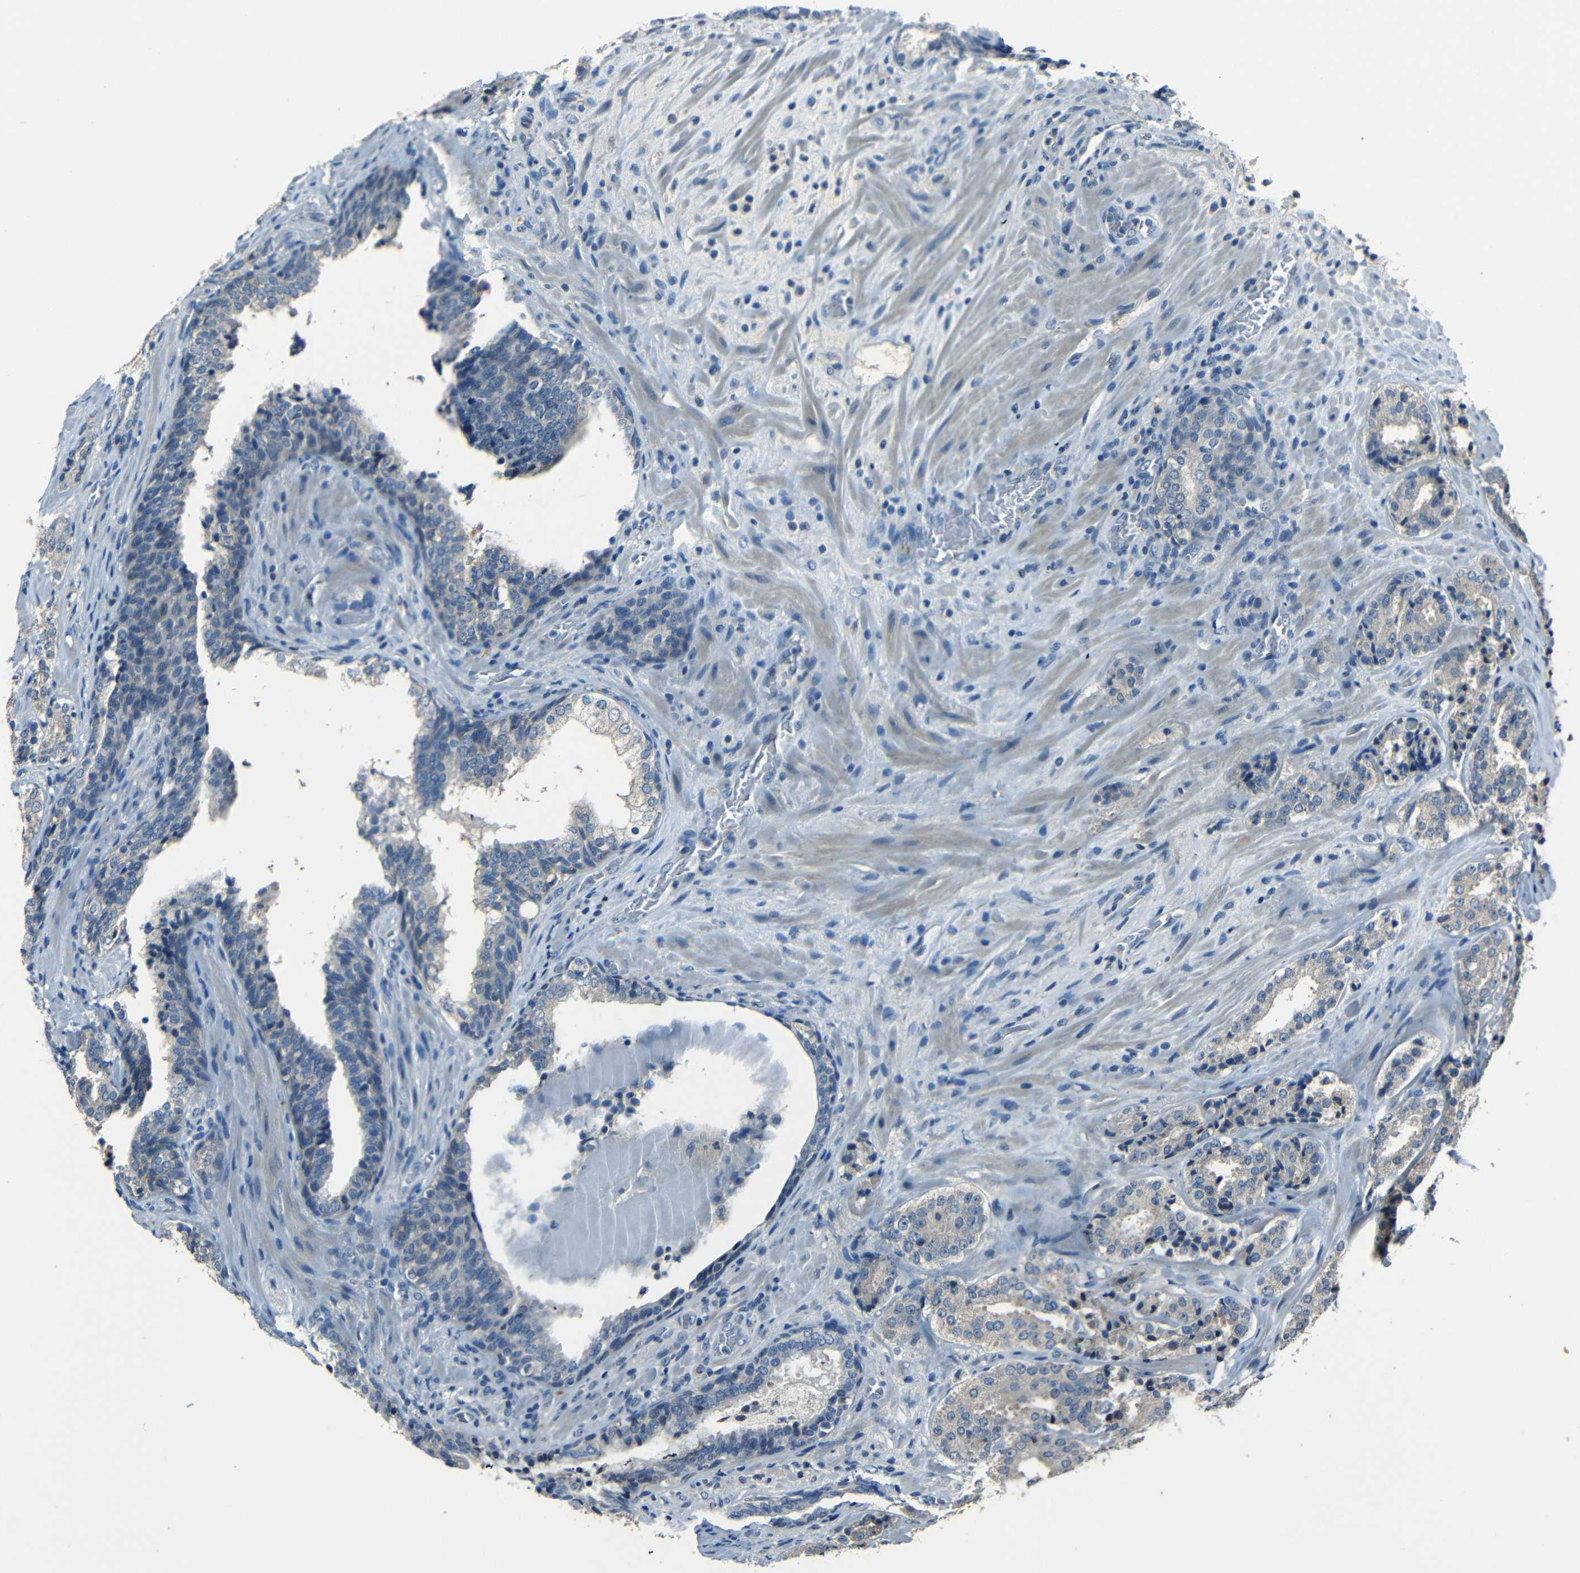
{"staining": {"intensity": "negative", "quantity": "none", "location": "none"}, "tissue": "prostate cancer", "cell_type": "Tumor cells", "image_type": "cancer", "snomed": [{"axis": "morphology", "description": "Adenocarcinoma, High grade"}, {"axis": "topography", "description": "Prostate"}], "caption": "IHC image of human adenocarcinoma (high-grade) (prostate) stained for a protein (brown), which exhibits no expression in tumor cells.", "gene": "SLA", "patient": {"sex": "male", "age": 60}}